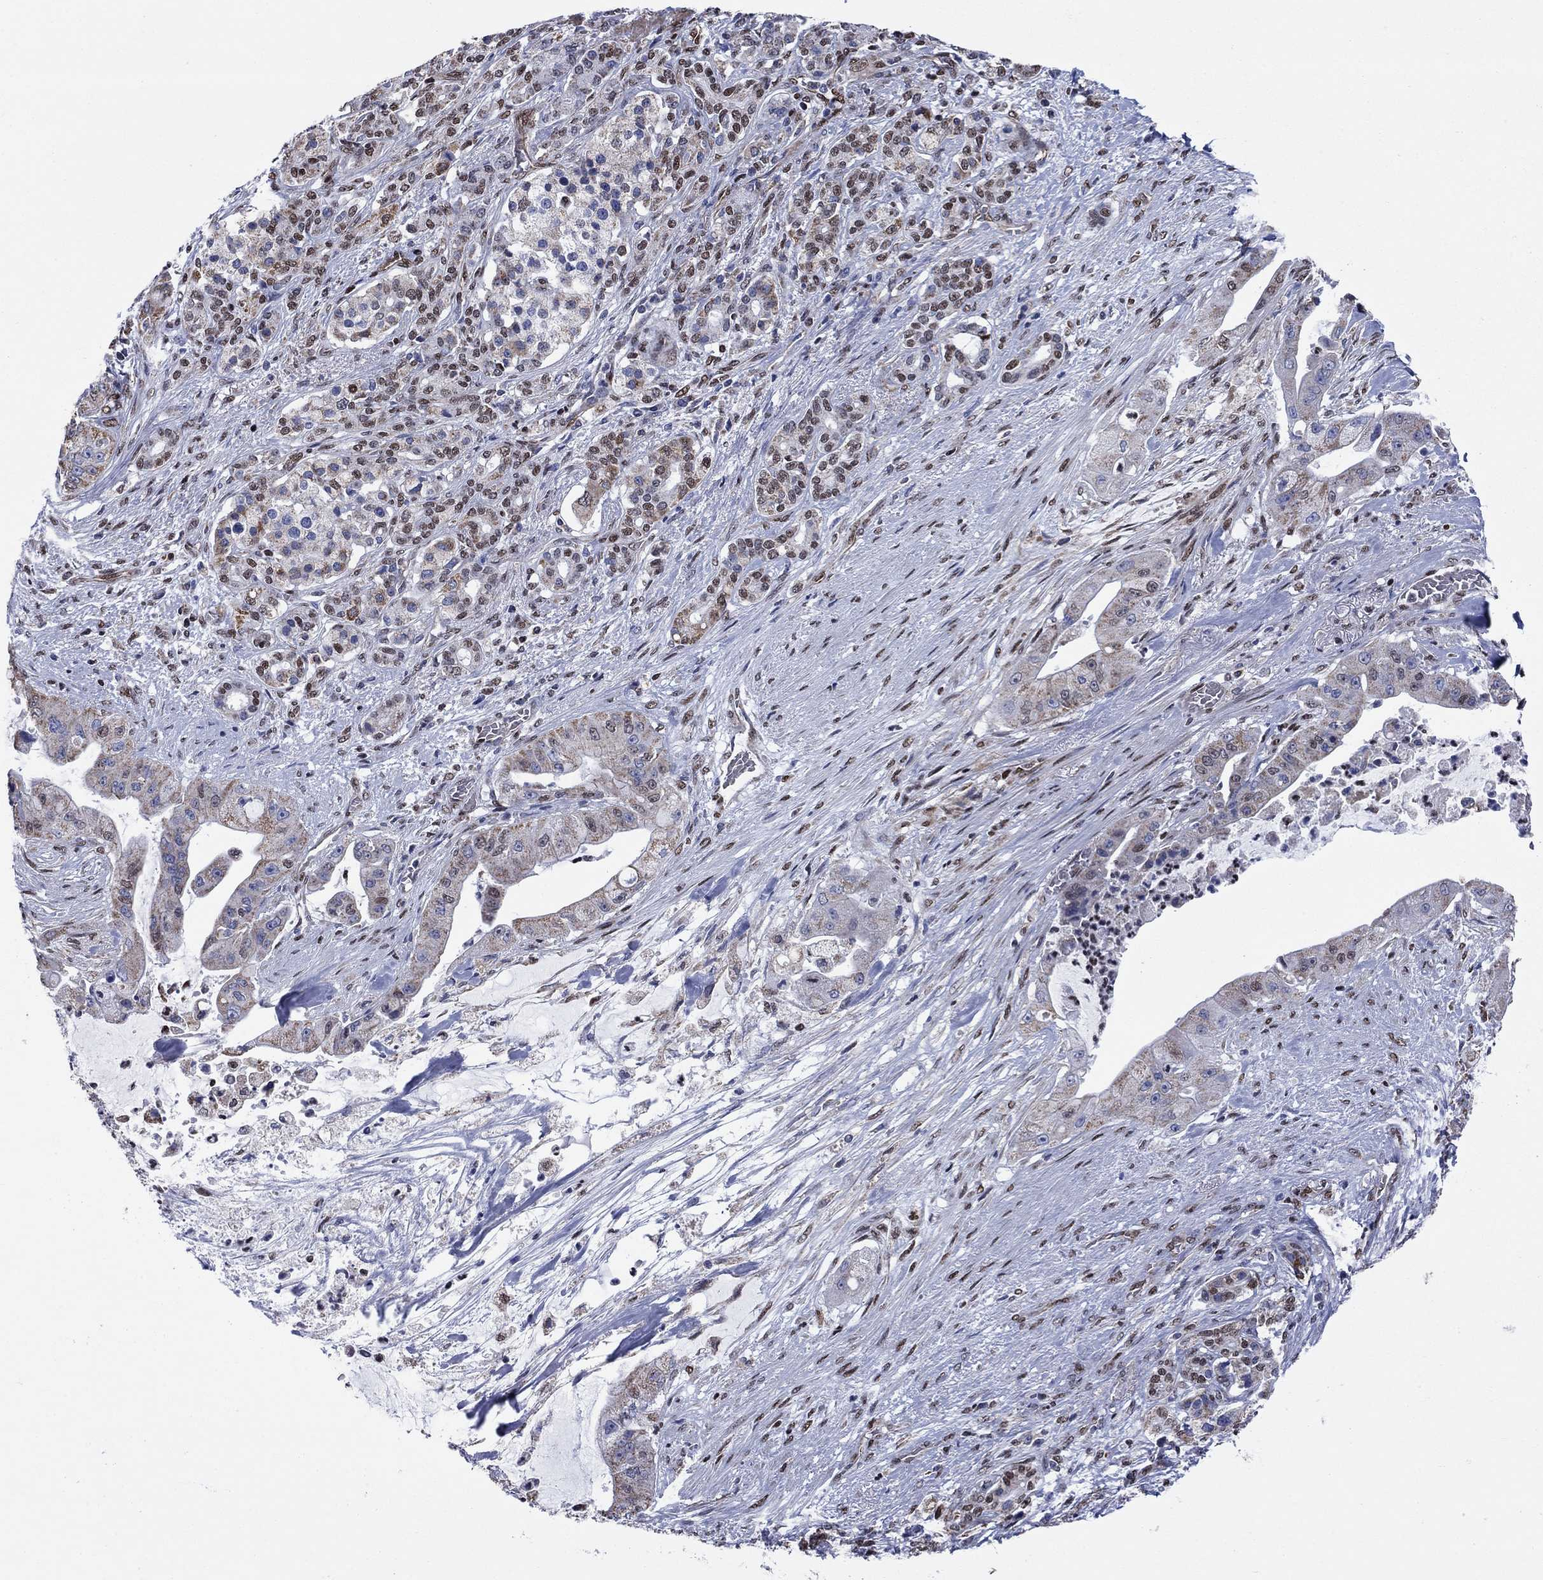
{"staining": {"intensity": "moderate", "quantity": "<25%", "location": "cytoplasmic/membranous,nuclear"}, "tissue": "pancreatic cancer", "cell_type": "Tumor cells", "image_type": "cancer", "snomed": [{"axis": "morphology", "description": "Normal tissue, NOS"}, {"axis": "morphology", "description": "Inflammation, NOS"}, {"axis": "morphology", "description": "Adenocarcinoma, NOS"}, {"axis": "topography", "description": "Pancreas"}], "caption": "A high-resolution image shows IHC staining of pancreatic cancer (adenocarcinoma), which demonstrates moderate cytoplasmic/membranous and nuclear expression in about <25% of tumor cells. (Brightfield microscopy of DAB IHC at high magnification).", "gene": "N4BP2", "patient": {"sex": "male", "age": 57}}